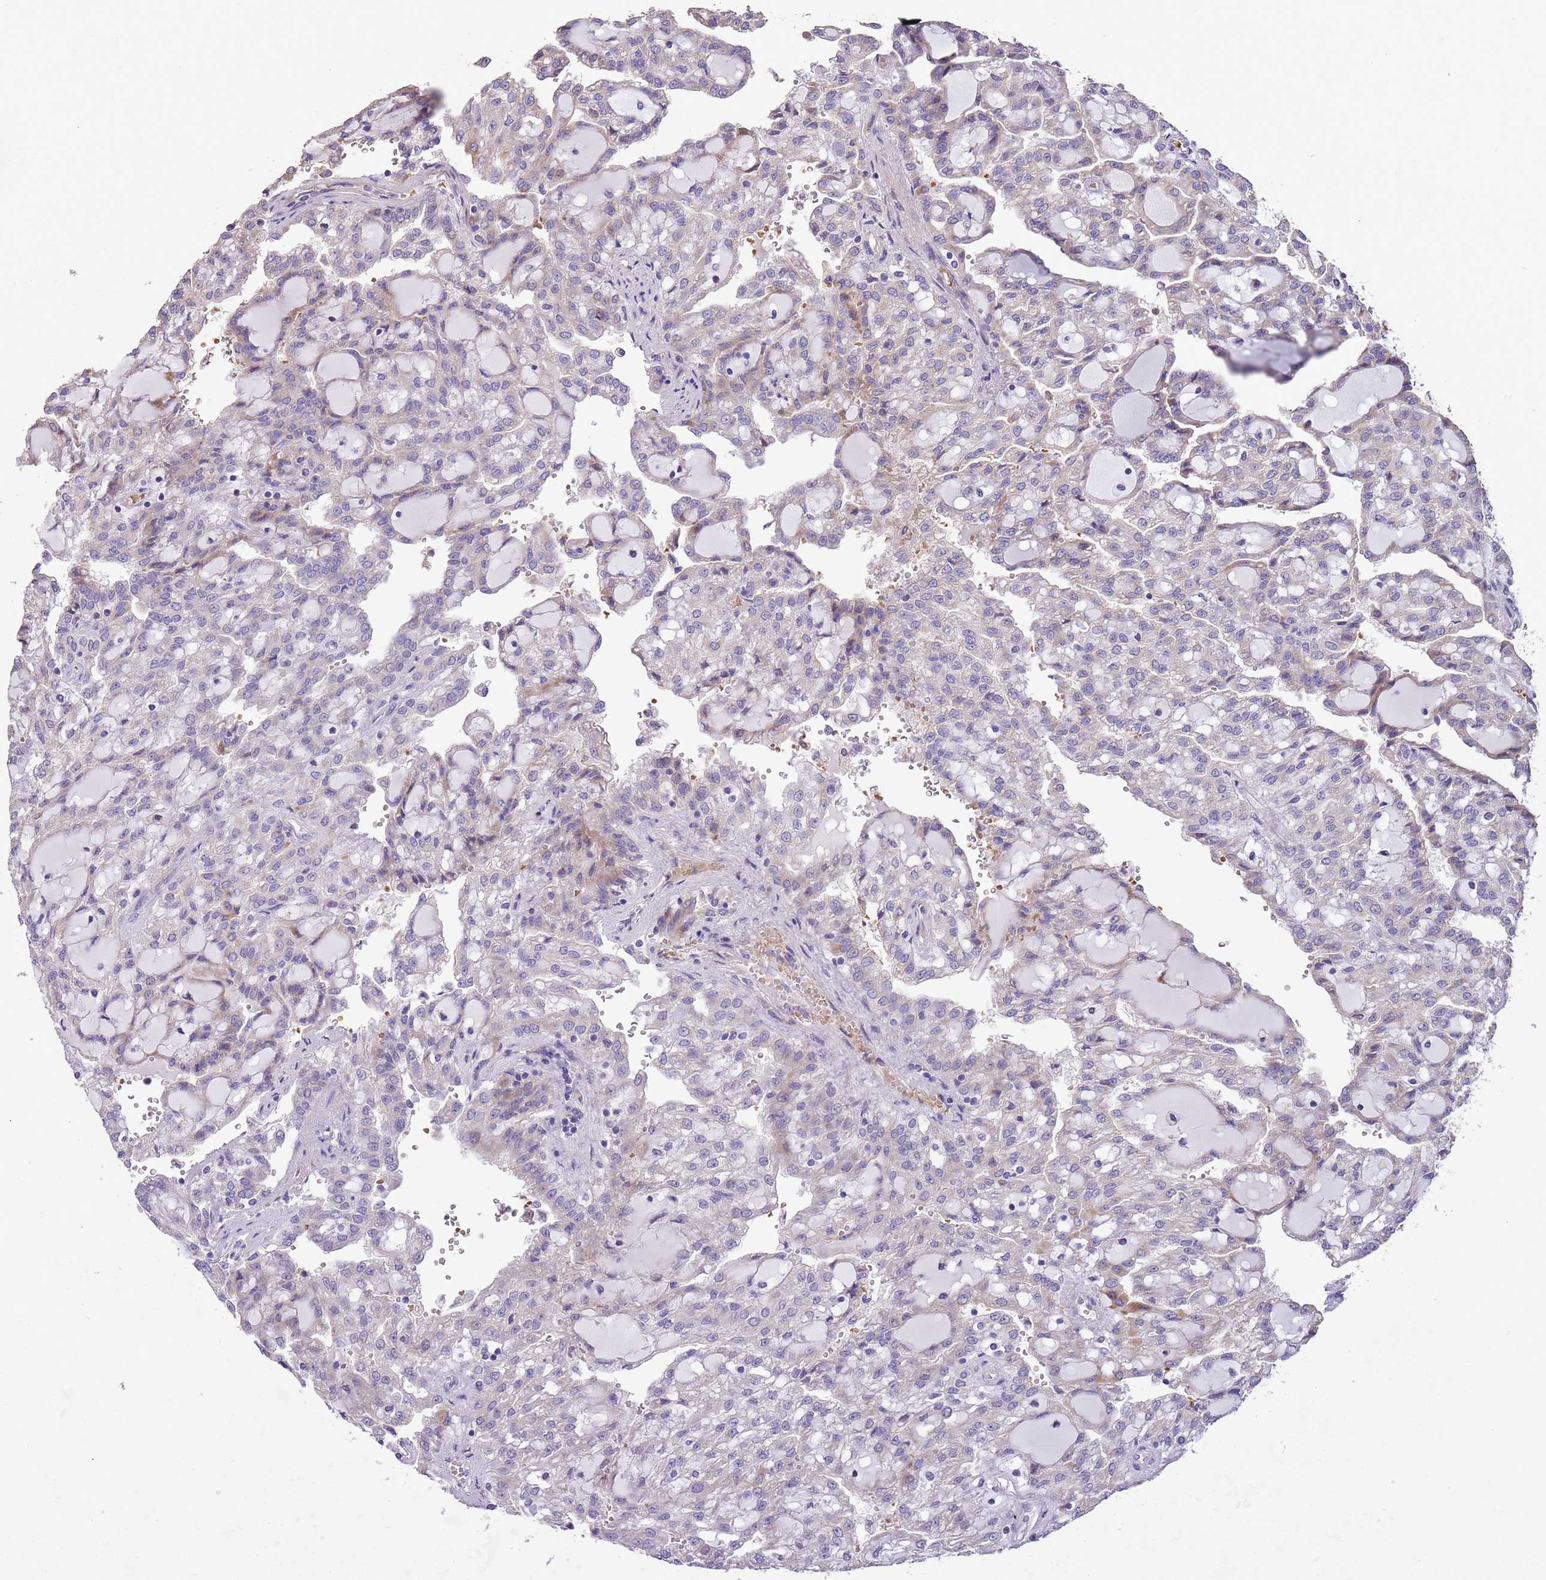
{"staining": {"intensity": "negative", "quantity": "none", "location": "none"}, "tissue": "renal cancer", "cell_type": "Tumor cells", "image_type": "cancer", "snomed": [{"axis": "morphology", "description": "Adenocarcinoma, NOS"}, {"axis": "topography", "description": "Kidney"}], "caption": "A high-resolution photomicrograph shows immunohistochemistry staining of renal adenocarcinoma, which exhibits no significant positivity in tumor cells.", "gene": "PIGA", "patient": {"sex": "male", "age": 63}}